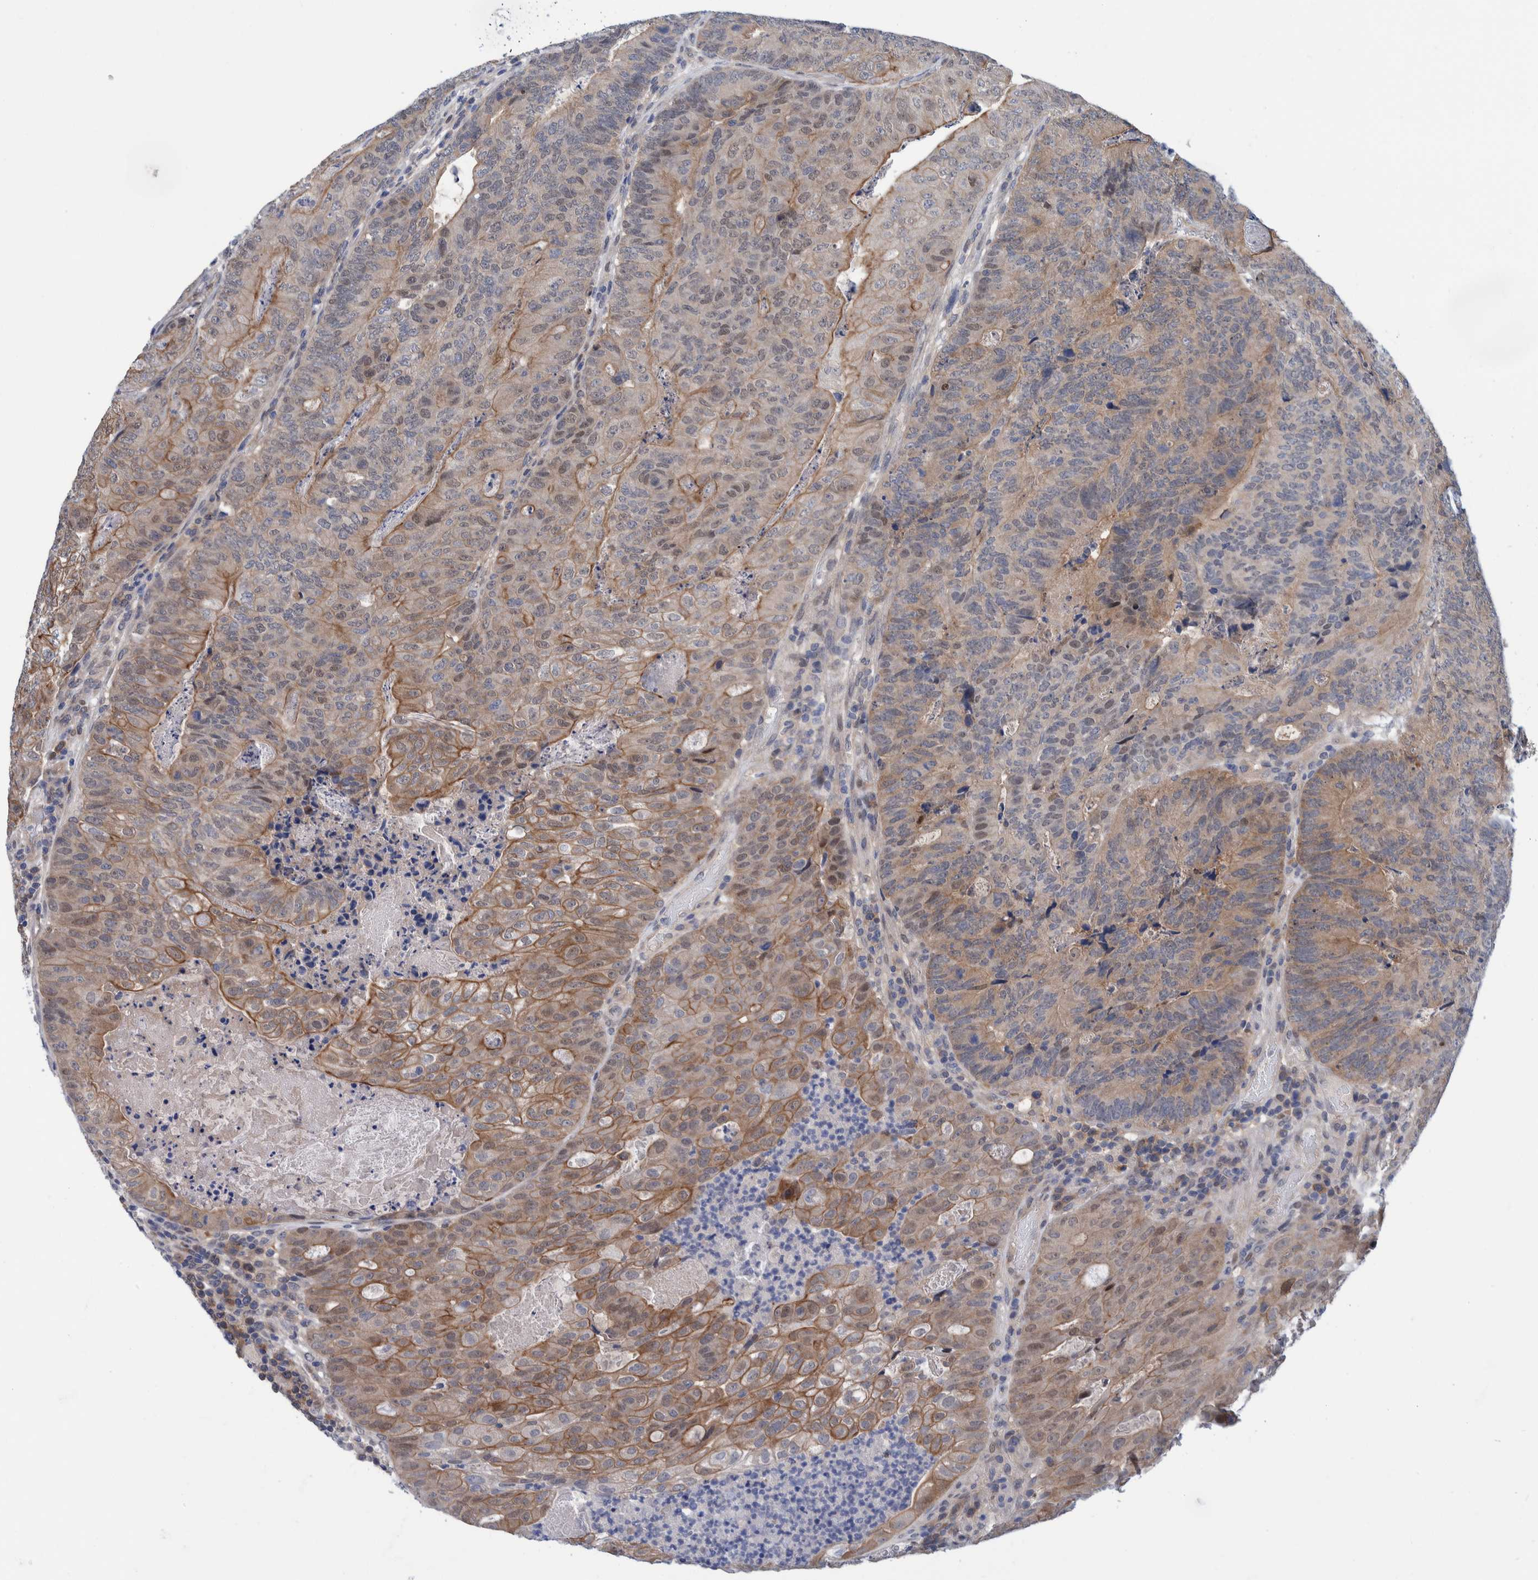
{"staining": {"intensity": "moderate", "quantity": ">75%", "location": "cytoplasmic/membranous,nuclear"}, "tissue": "colorectal cancer", "cell_type": "Tumor cells", "image_type": "cancer", "snomed": [{"axis": "morphology", "description": "Adenocarcinoma, NOS"}, {"axis": "topography", "description": "Colon"}], "caption": "IHC image of neoplastic tissue: human adenocarcinoma (colorectal) stained using immunohistochemistry (IHC) shows medium levels of moderate protein expression localized specifically in the cytoplasmic/membranous and nuclear of tumor cells, appearing as a cytoplasmic/membranous and nuclear brown color.", "gene": "PFAS", "patient": {"sex": "female", "age": 67}}